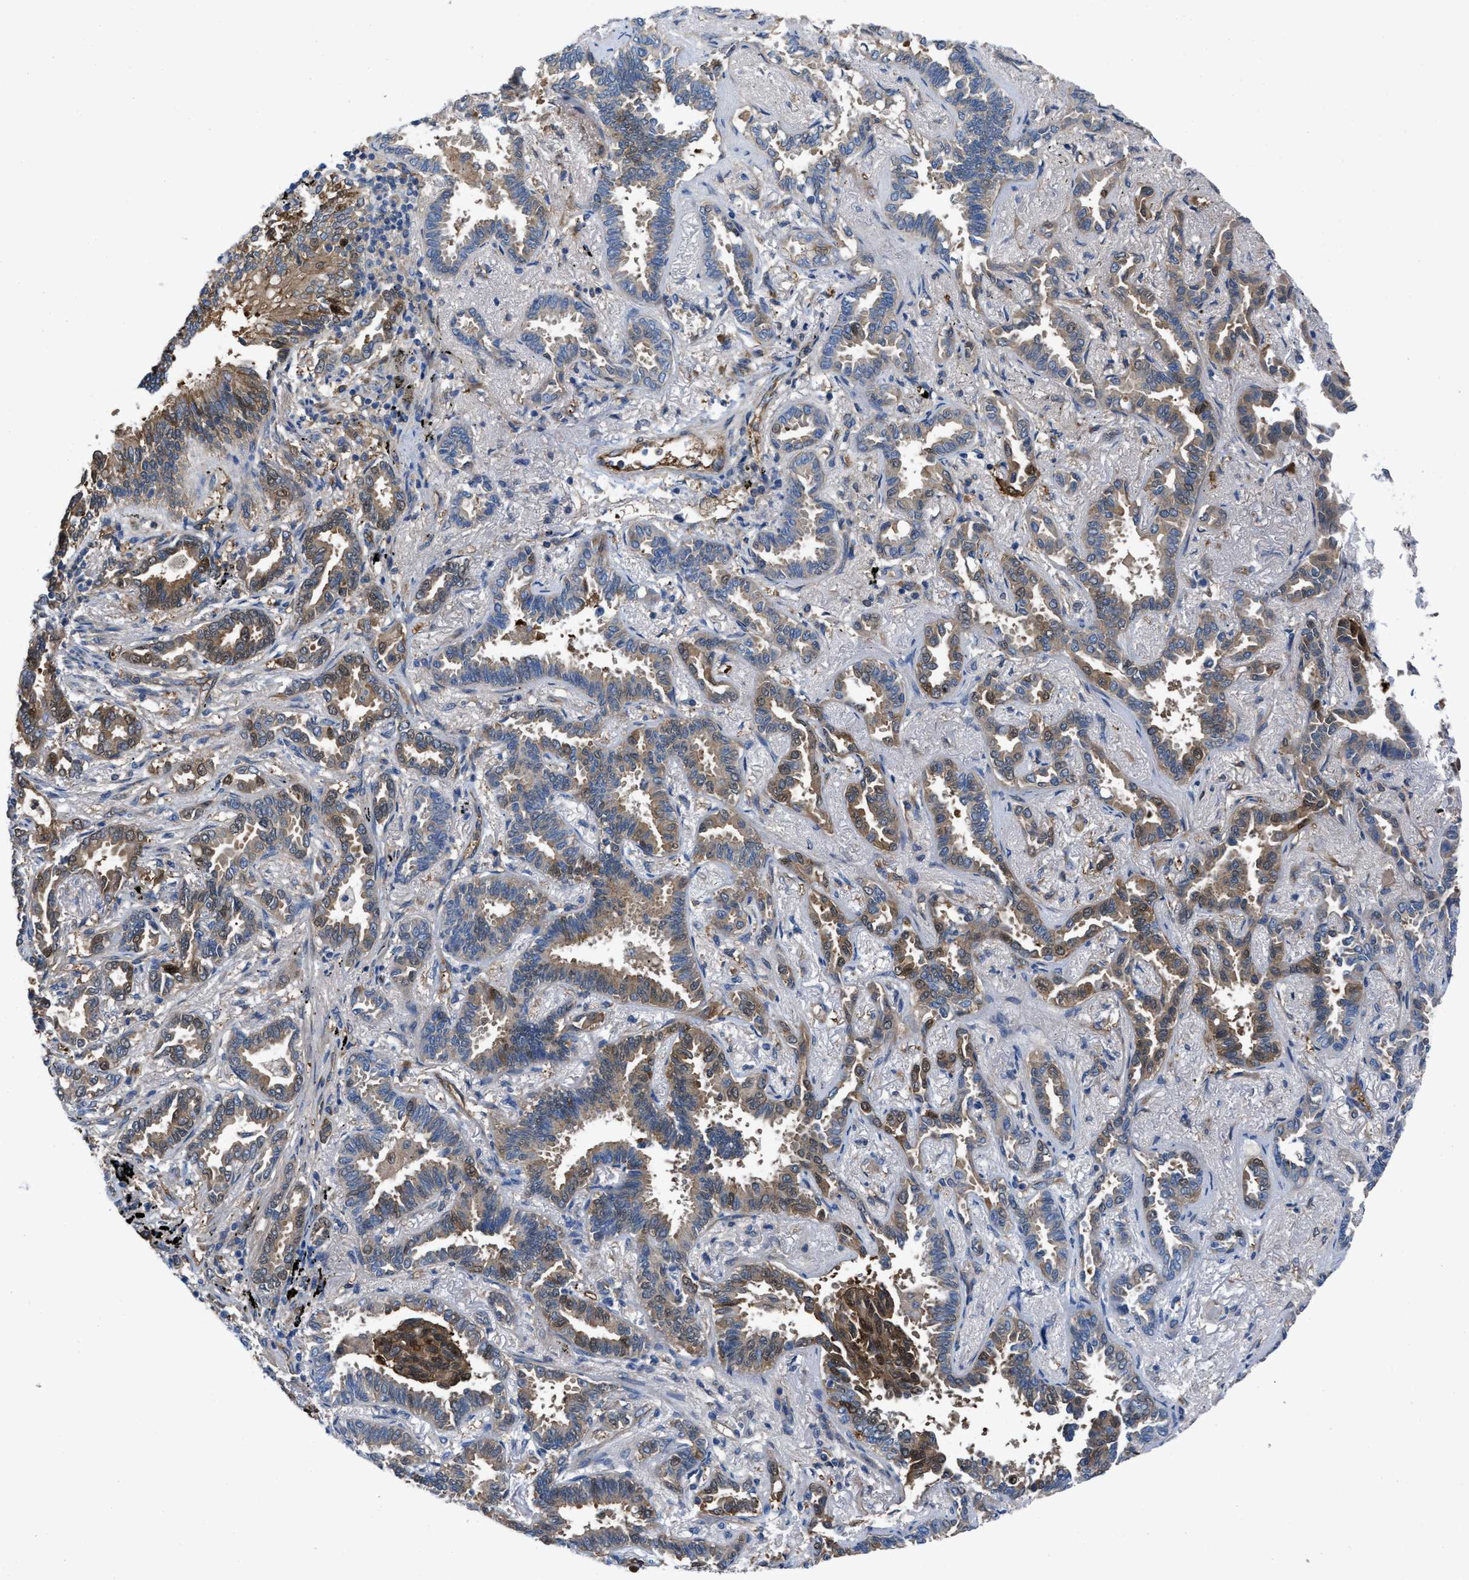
{"staining": {"intensity": "moderate", "quantity": ">75%", "location": "cytoplasmic/membranous"}, "tissue": "lung cancer", "cell_type": "Tumor cells", "image_type": "cancer", "snomed": [{"axis": "morphology", "description": "Adenocarcinoma, NOS"}, {"axis": "topography", "description": "Lung"}], "caption": "Moderate cytoplasmic/membranous positivity for a protein is present in approximately >75% of tumor cells of lung cancer using immunohistochemistry.", "gene": "TRIOBP", "patient": {"sex": "male", "age": 59}}